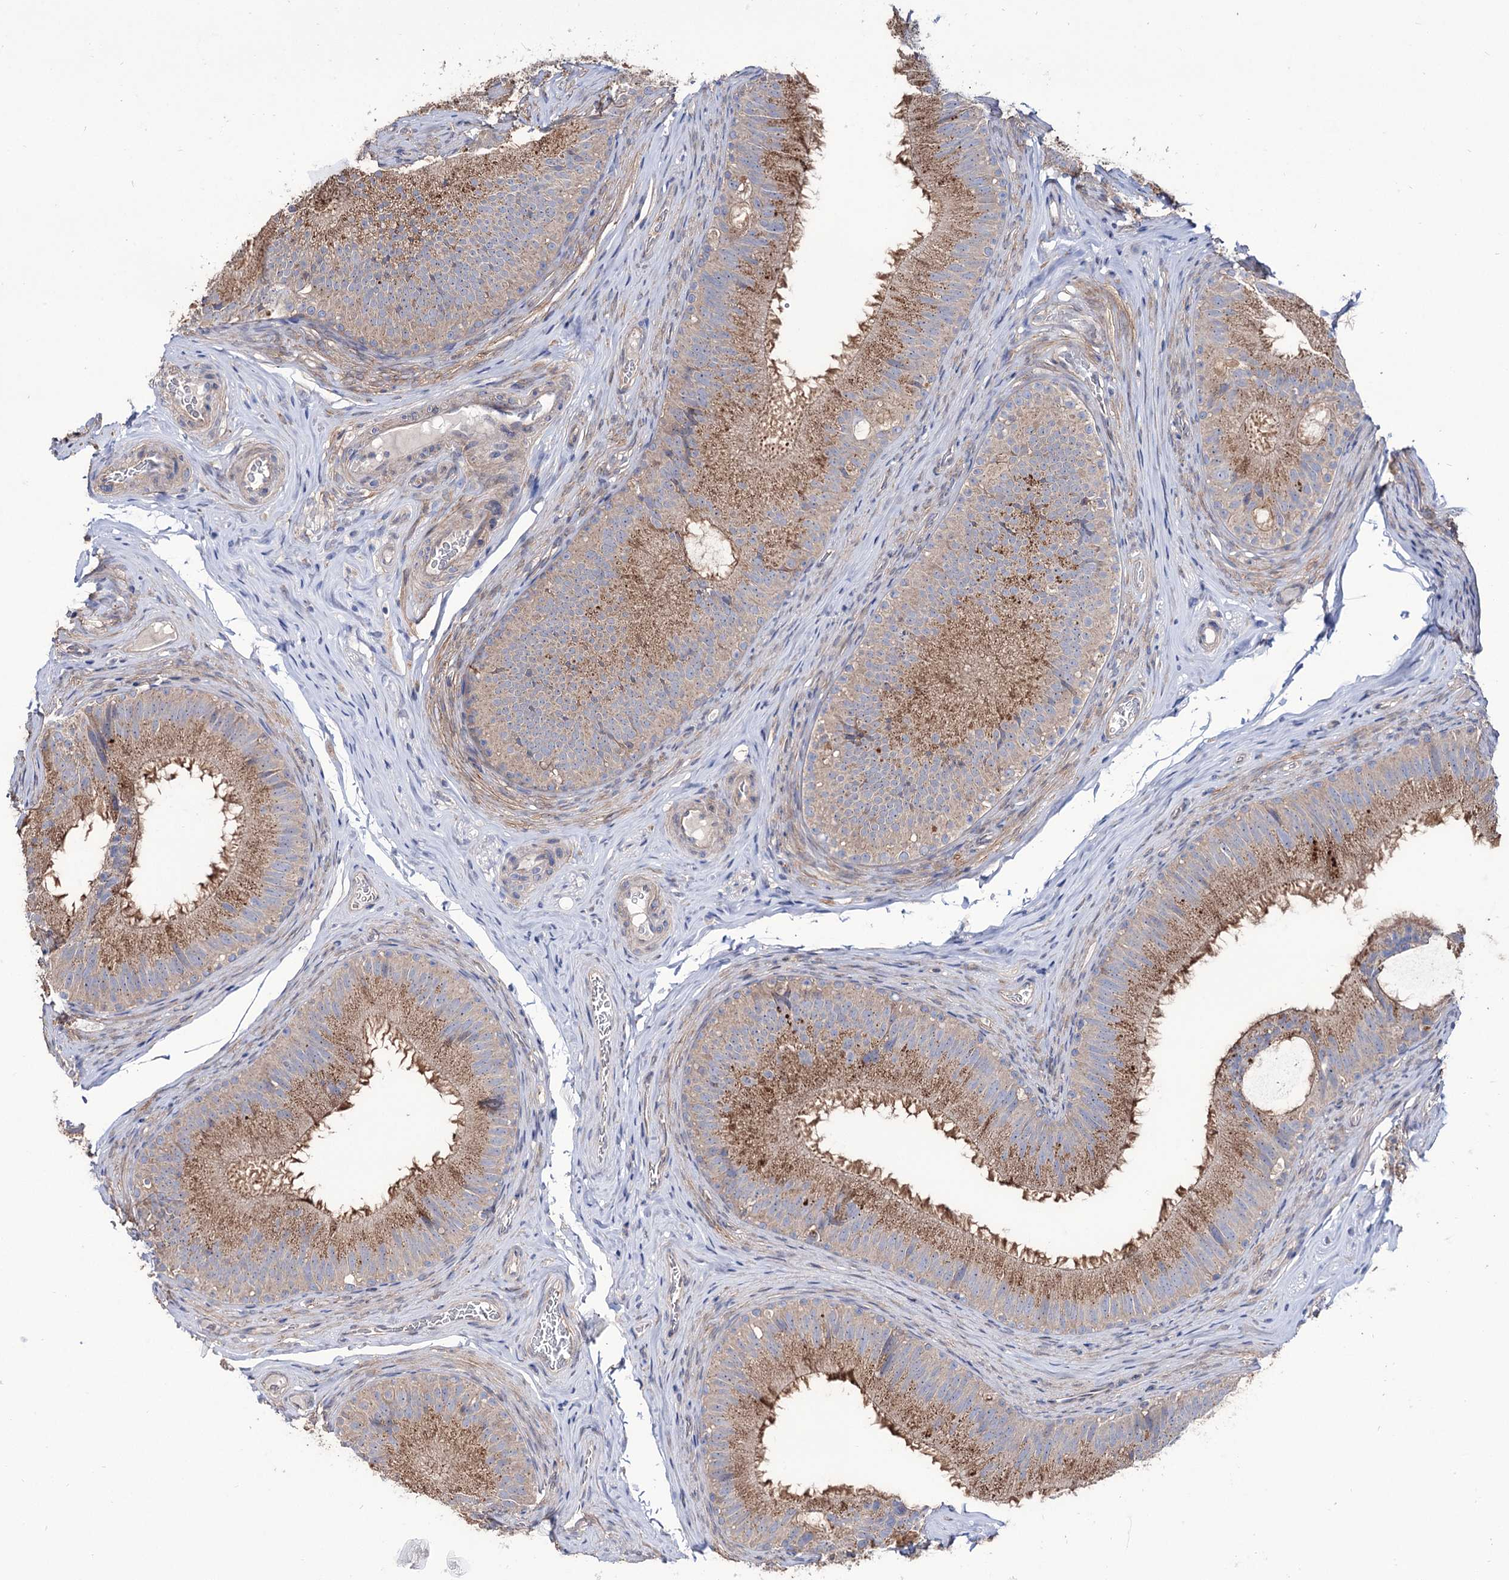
{"staining": {"intensity": "moderate", "quantity": ">75%", "location": "cytoplasmic/membranous"}, "tissue": "epididymis", "cell_type": "Glandular cells", "image_type": "normal", "snomed": [{"axis": "morphology", "description": "Normal tissue, NOS"}, {"axis": "topography", "description": "Epididymis"}], "caption": "Glandular cells reveal medium levels of moderate cytoplasmic/membranous staining in approximately >75% of cells in normal epididymis.", "gene": "SEC24A", "patient": {"sex": "male", "age": 34}}